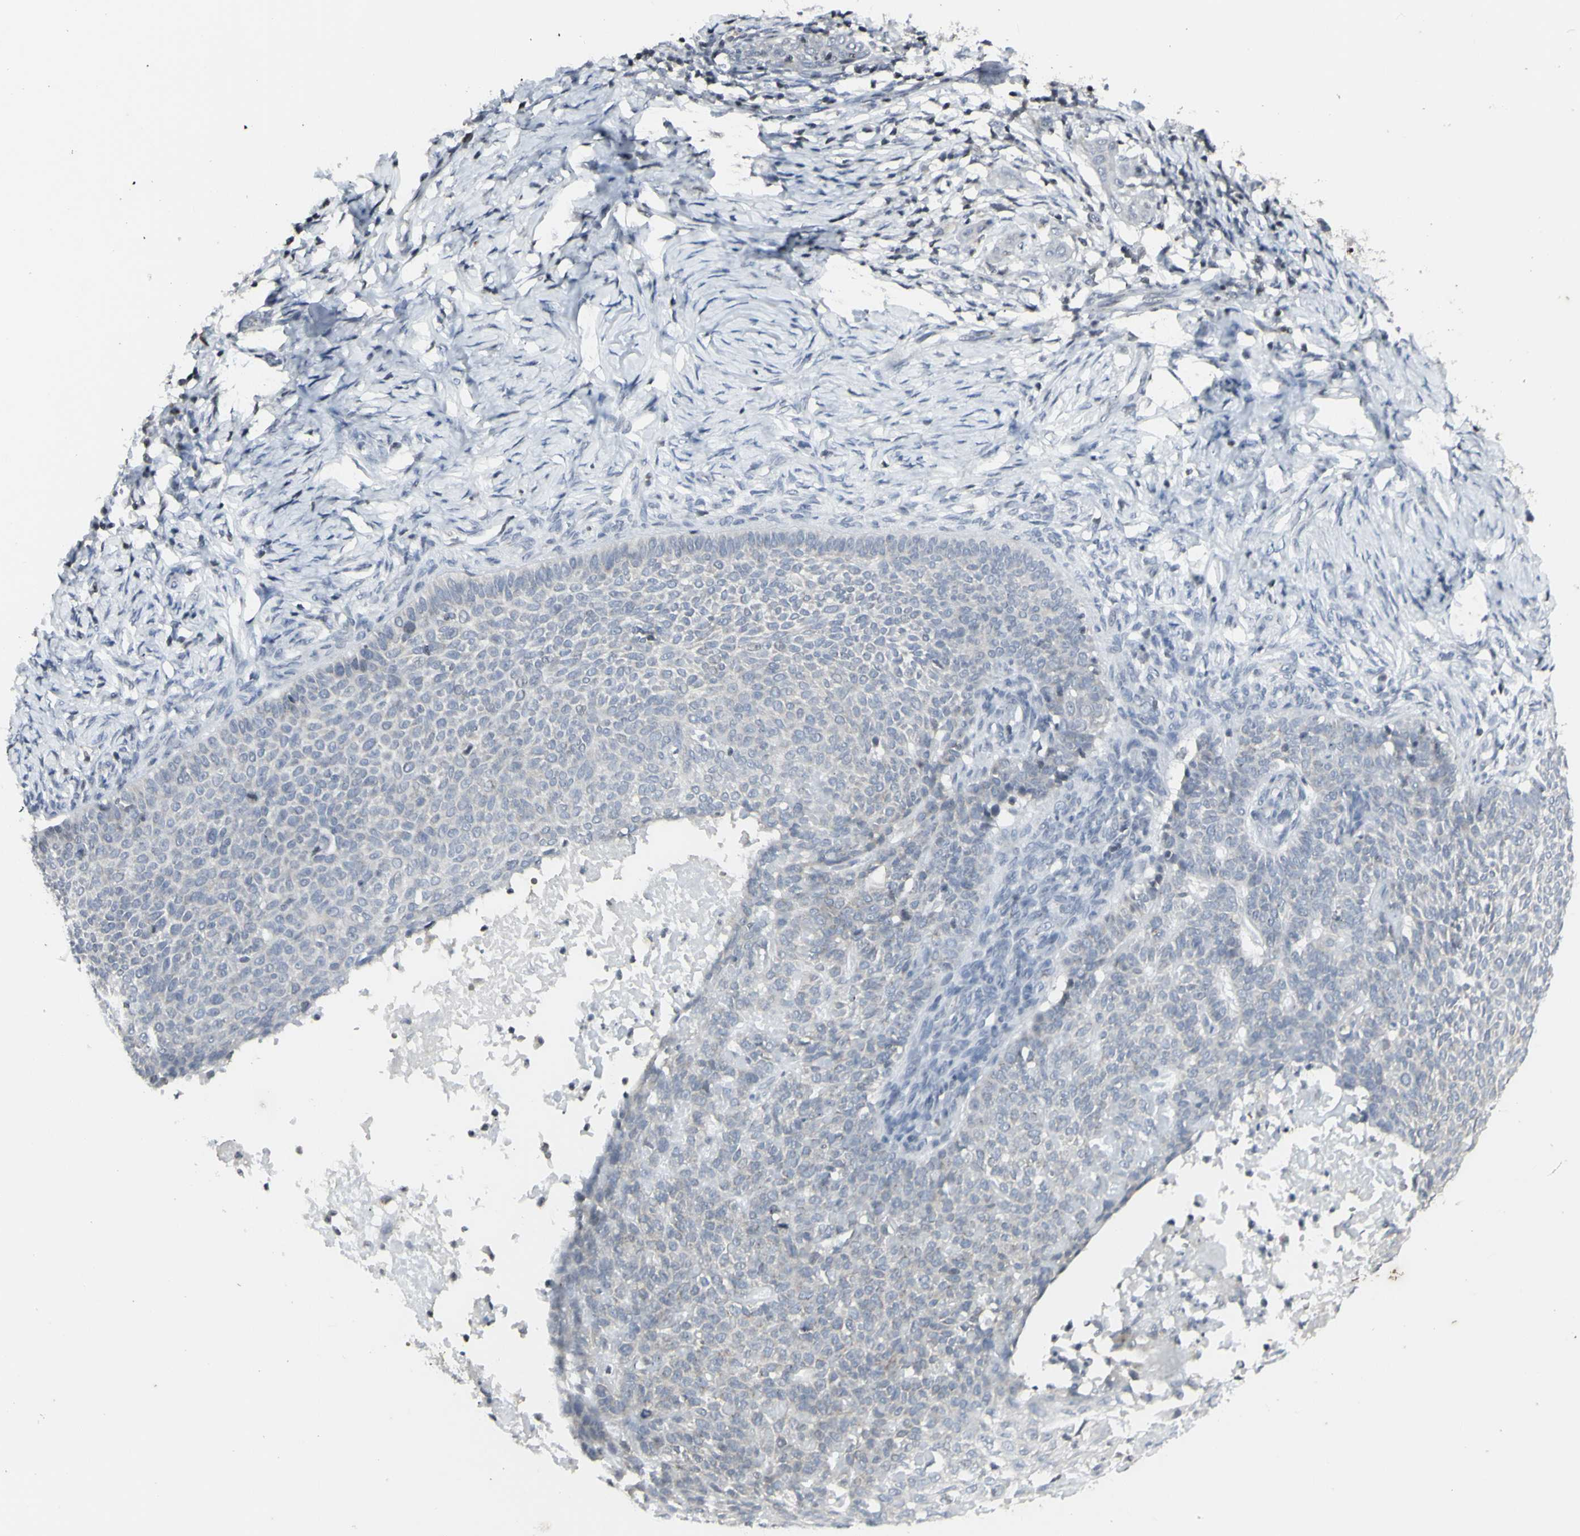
{"staining": {"intensity": "negative", "quantity": "none", "location": "none"}, "tissue": "skin cancer", "cell_type": "Tumor cells", "image_type": "cancer", "snomed": [{"axis": "morphology", "description": "Normal tissue, NOS"}, {"axis": "morphology", "description": "Basal cell carcinoma"}, {"axis": "topography", "description": "Skin"}], "caption": "Protein analysis of skin basal cell carcinoma reveals no significant expression in tumor cells.", "gene": "MUC5AC", "patient": {"sex": "male", "age": 87}}